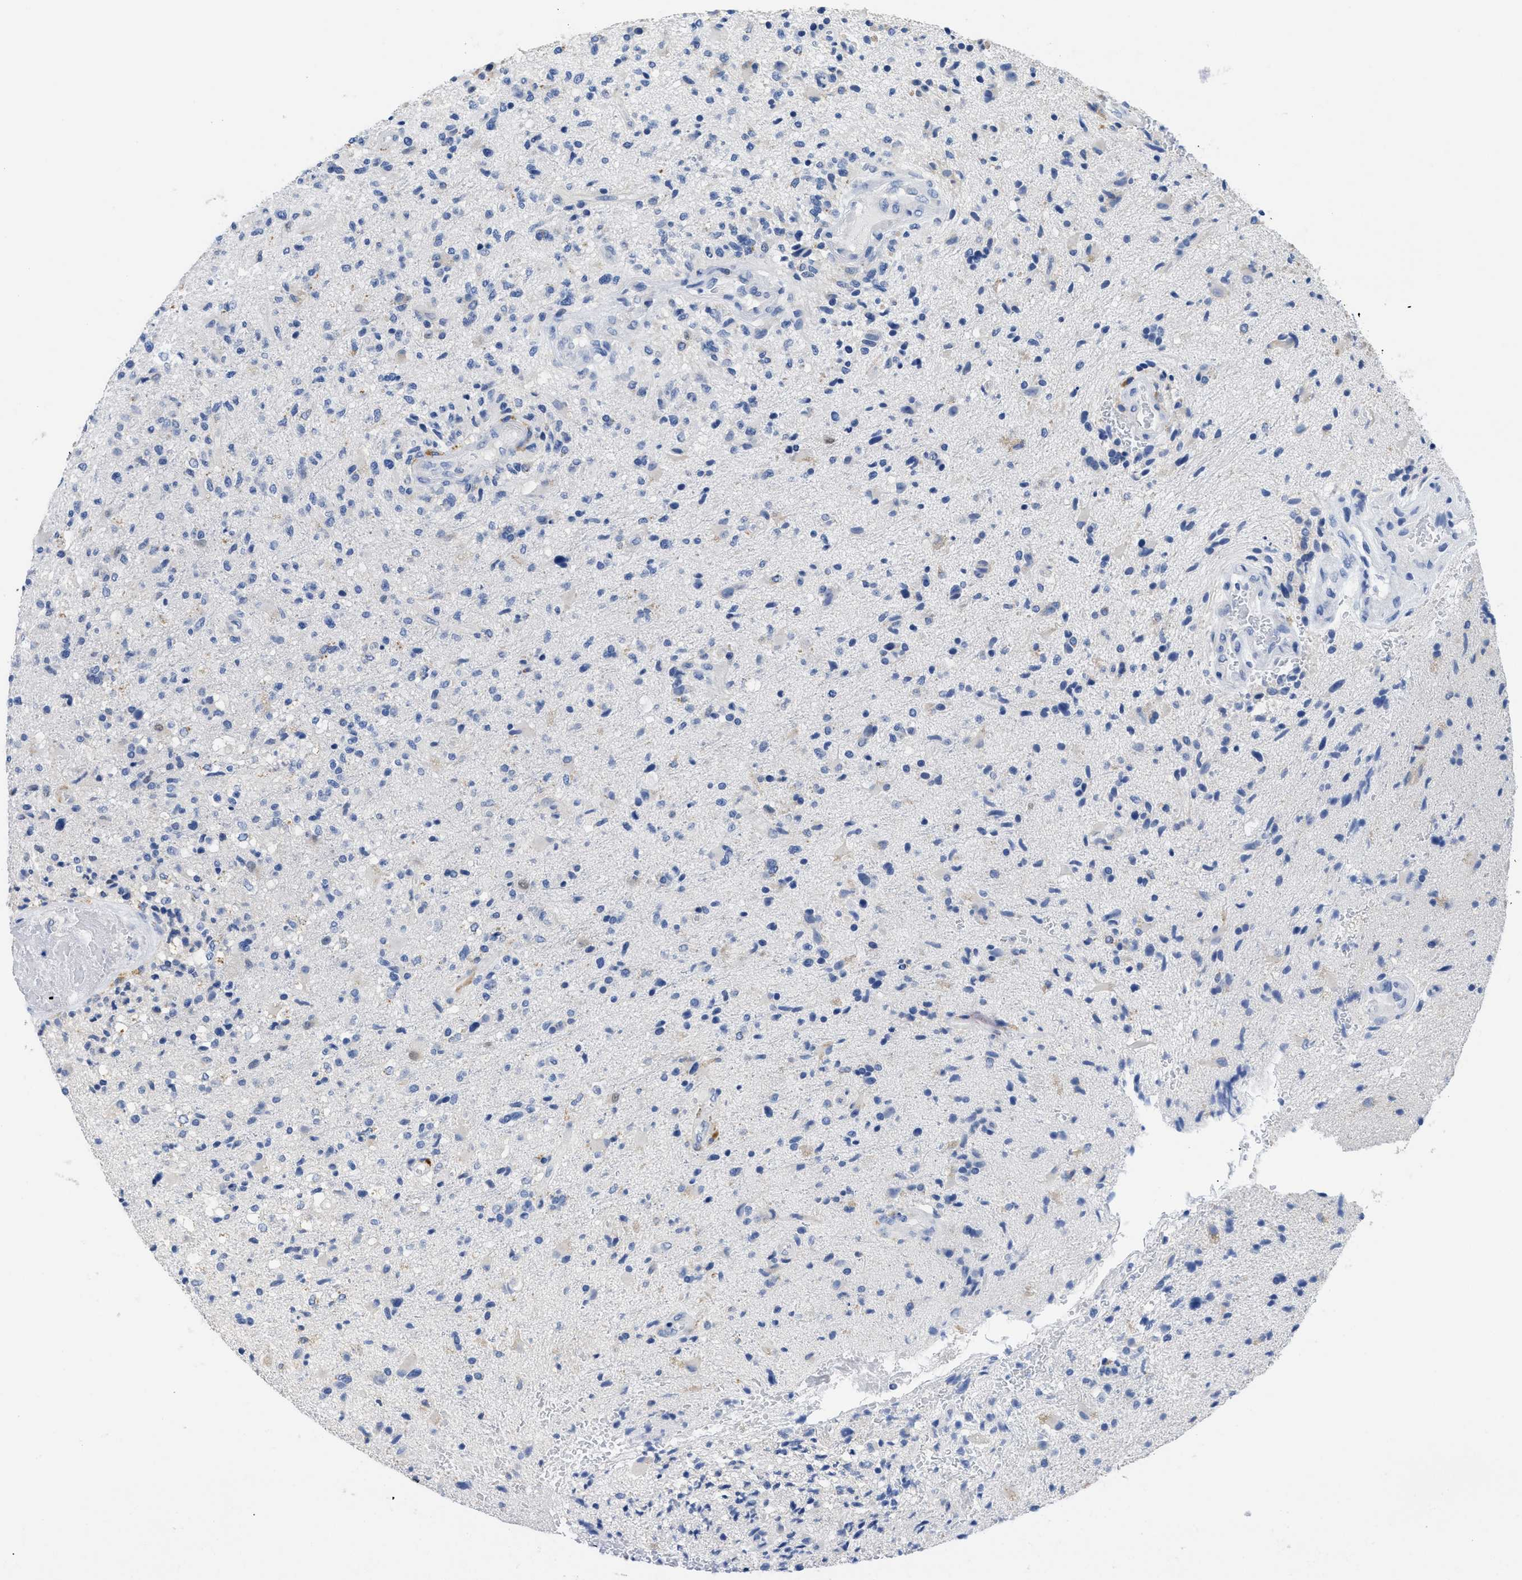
{"staining": {"intensity": "negative", "quantity": "none", "location": "none"}, "tissue": "glioma", "cell_type": "Tumor cells", "image_type": "cancer", "snomed": [{"axis": "morphology", "description": "Glioma, malignant, High grade"}, {"axis": "topography", "description": "Brain"}], "caption": "Immunohistochemistry (IHC) of high-grade glioma (malignant) demonstrates no positivity in tumor cells. Nuclei are stained in blue.", "gene": "APOBEC2", "patient": {"sex": "male", "age": 72}}